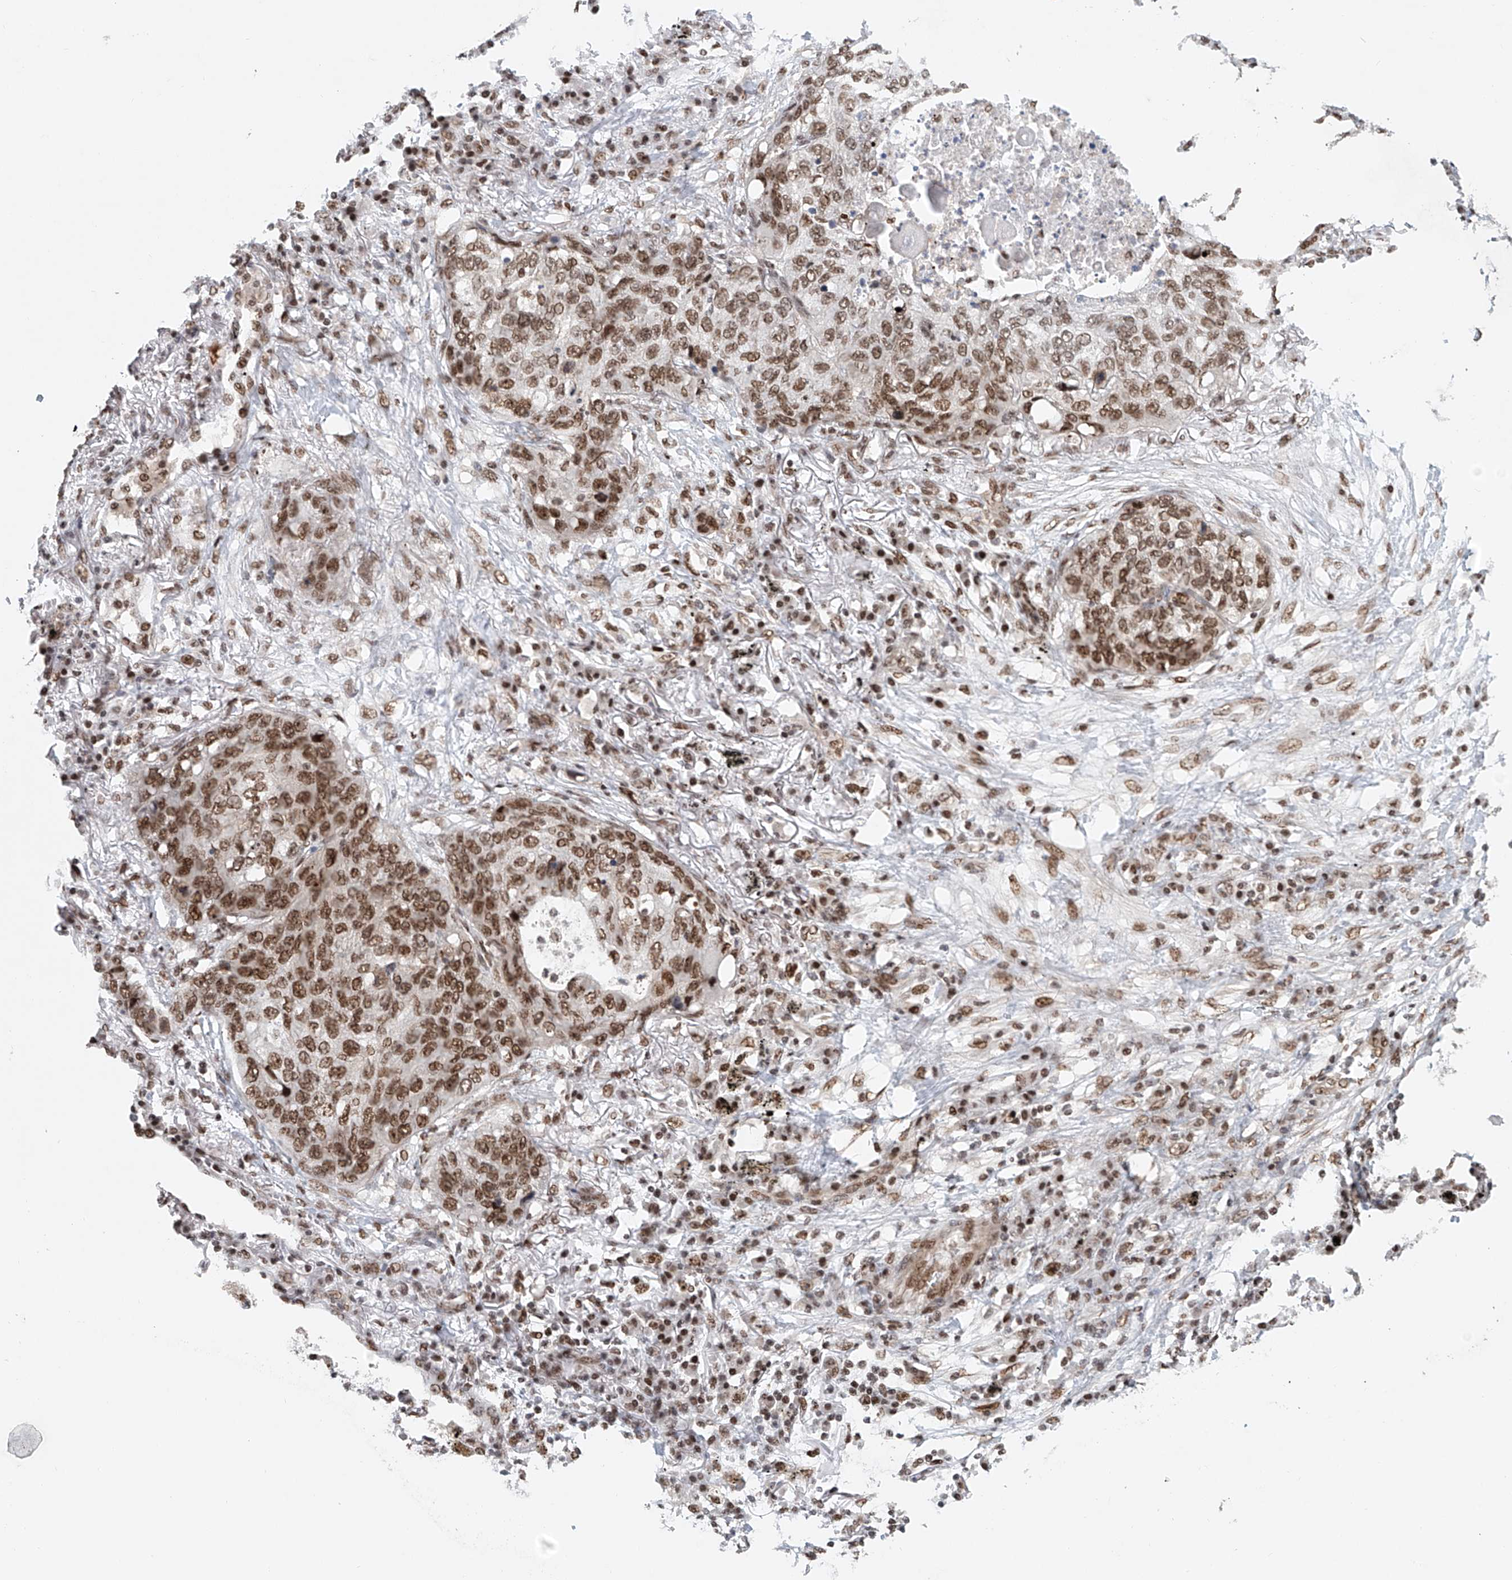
{"staining": {"intensity": "moderate", "quantity": ">75%", "location": "nuclear"}, "tissue": "lung cancer", "cell_type": "Tumor cells", "image_type": "cancer", "snomed": [{"axis": "morphology", "description": "Squamous cell carcinoma, NOS"}, {"axis": "topography", "description": "Lung"}], "caption": "Protein staining by immunohistochemistry (IHC) displays moderate nuclear staining in about >75% of tumor cells in lung cancer (squamous cell carcinoma). The staining was performed using DAB to visualize the protein expression in brown, while the nuclei were stained in blue with hematoxylin (Magnification: 20x).", "gene": "ZNF470", "patient": {"sex": "female", "age": 63}}